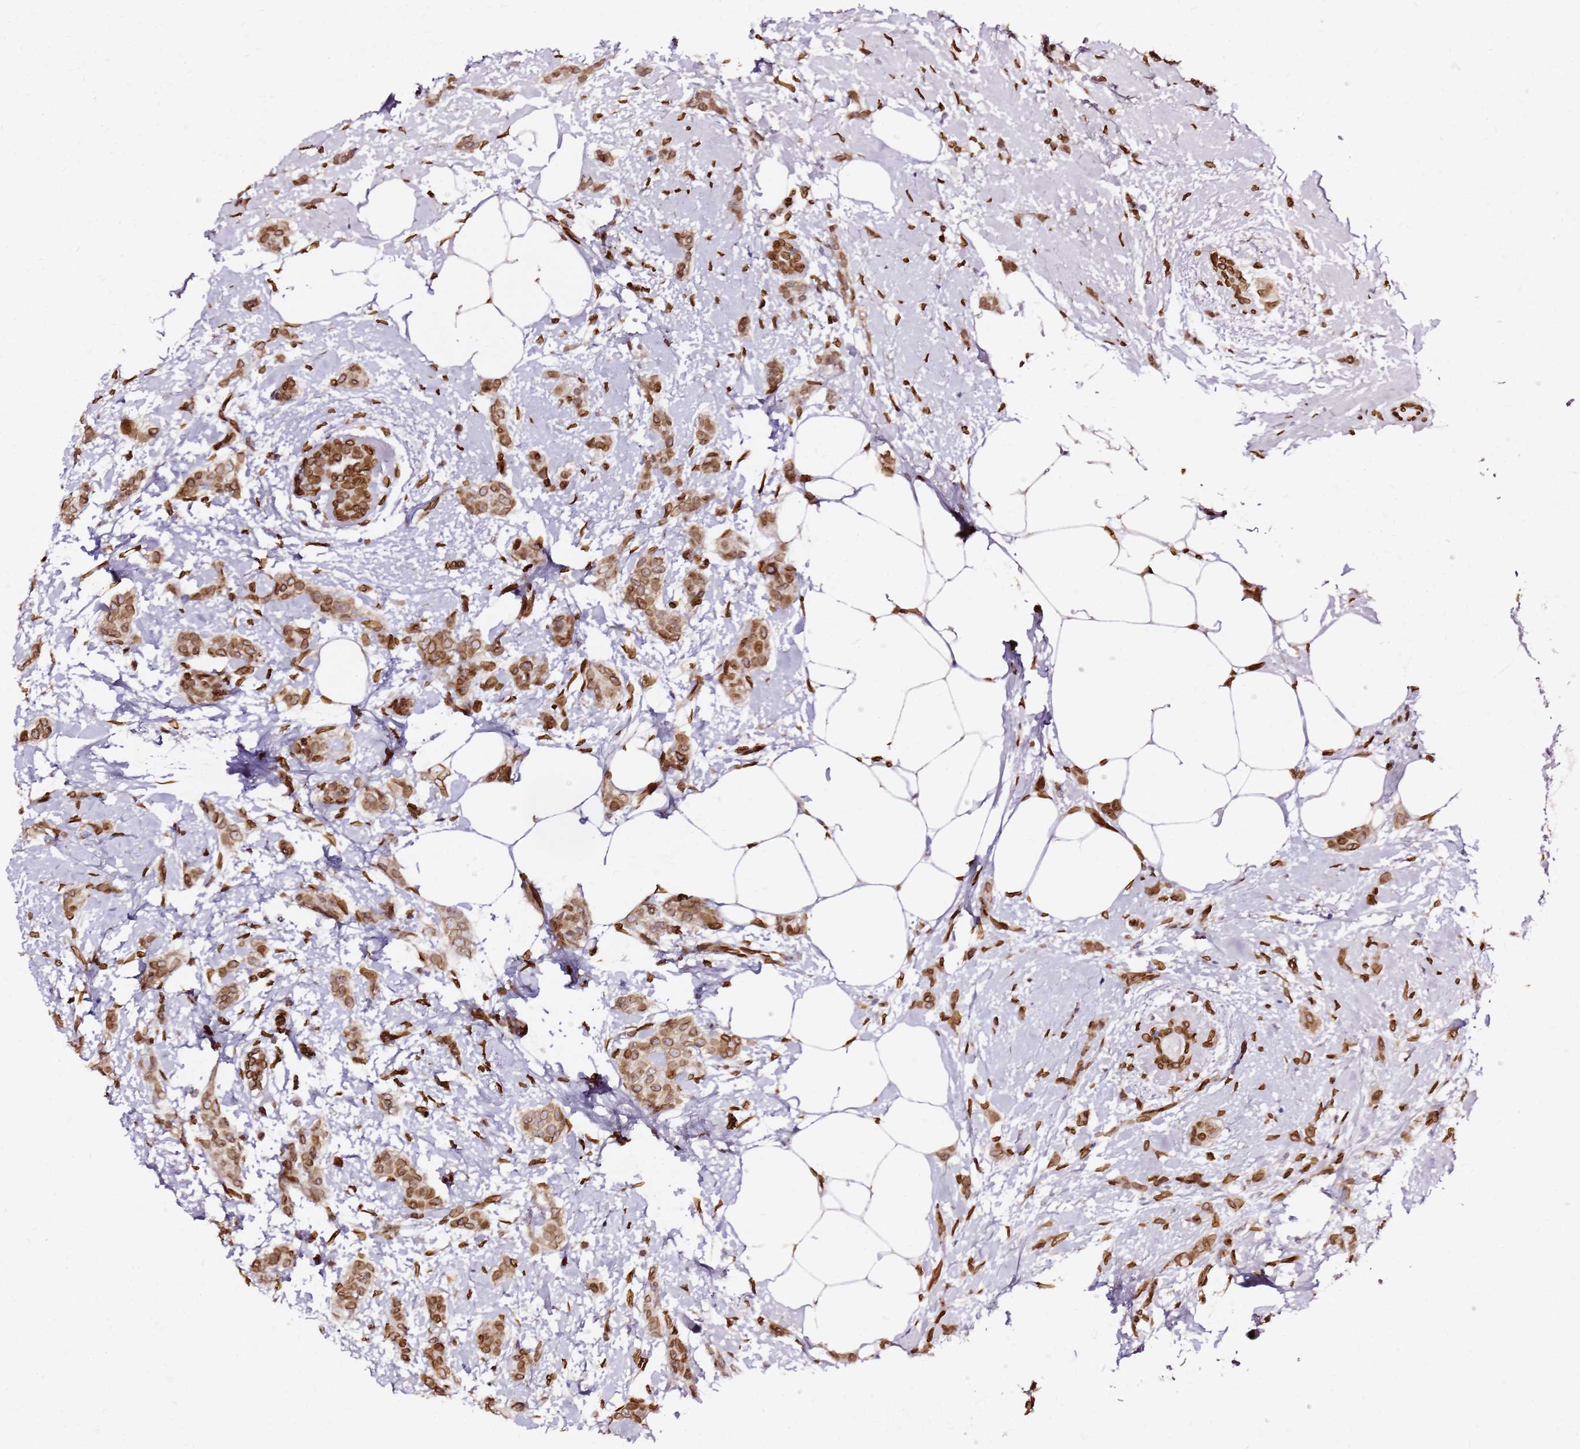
{"staining": {"intensity": "moderate", "quantity": ">75%", "location": "cytoplasmic/membranous,nuclear"}, "tissue": "breast cancer", "cell_type": "Tumor cells", "image_type": "cancer", "snomed": [{"axis": "morphology", "description": "Duct carcinoma"}, {"axis": "topography", "description": "Breast"}], "caption": "Breast cancer (infiltrating ductal carcinoma) tissue displays moderate cytoplasmic/membranous and nuclear staining in about >75% of tumor cells", "gene": "C6orf141", "patient": {"sex": "female", "age": 72}}